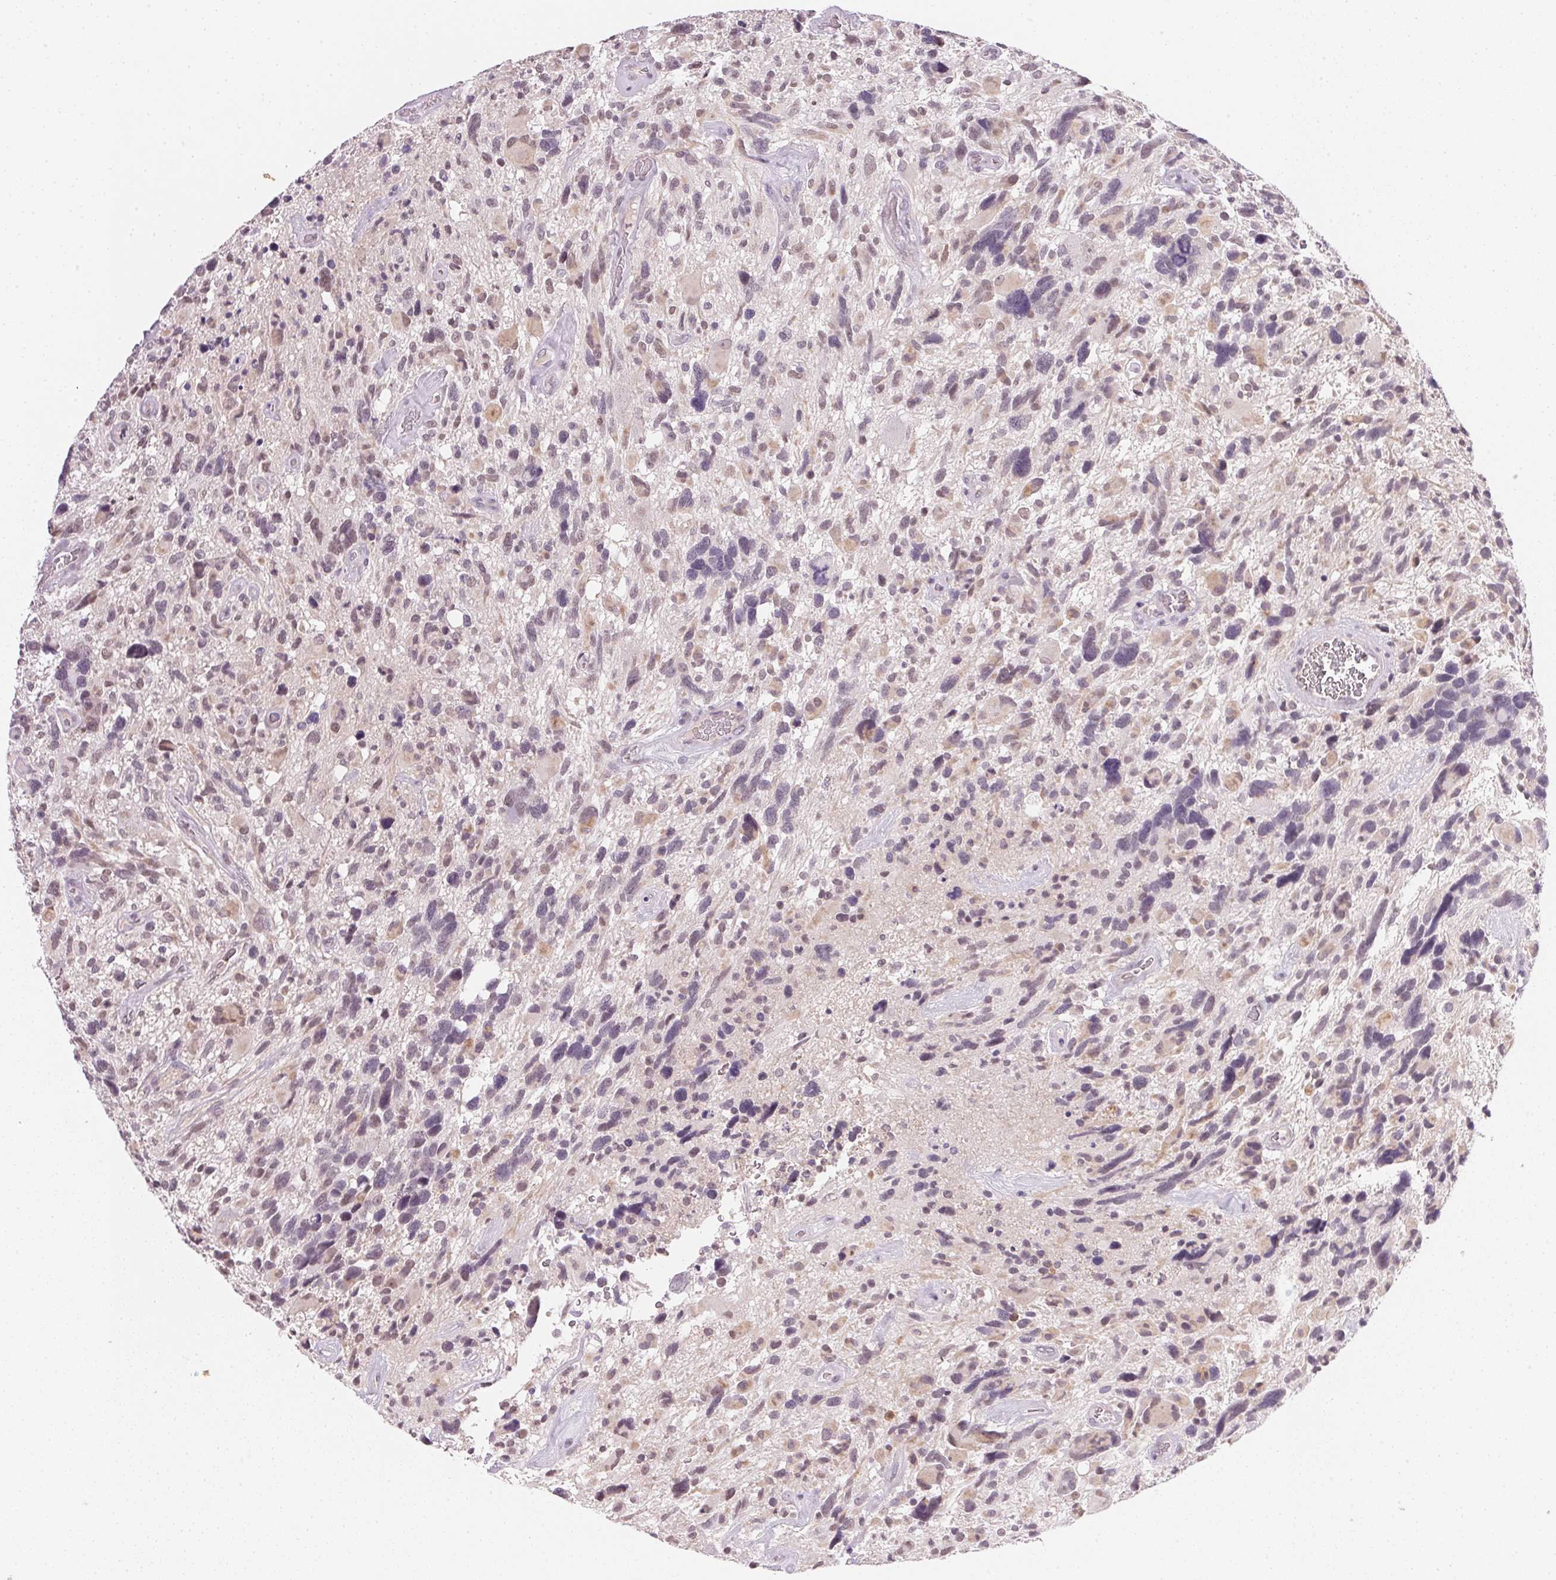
{"staining": {"intensity": "negative", "quantity": "none", "location": "none"}, "tissue": "glioma", "cell_type": "Tumor cells", "image_type": "cancer", "snomed": [{"axis": "morphology", "description": "Glioma, malignant, High grade"}, {"axis": "topography", "description": "Brain"}], "caption": "Tumor cells show no significant protein positivity in malignant glioma (high-grade).", "gene": "FNDC4", "patient": {"sex": "male", "age": 49}}